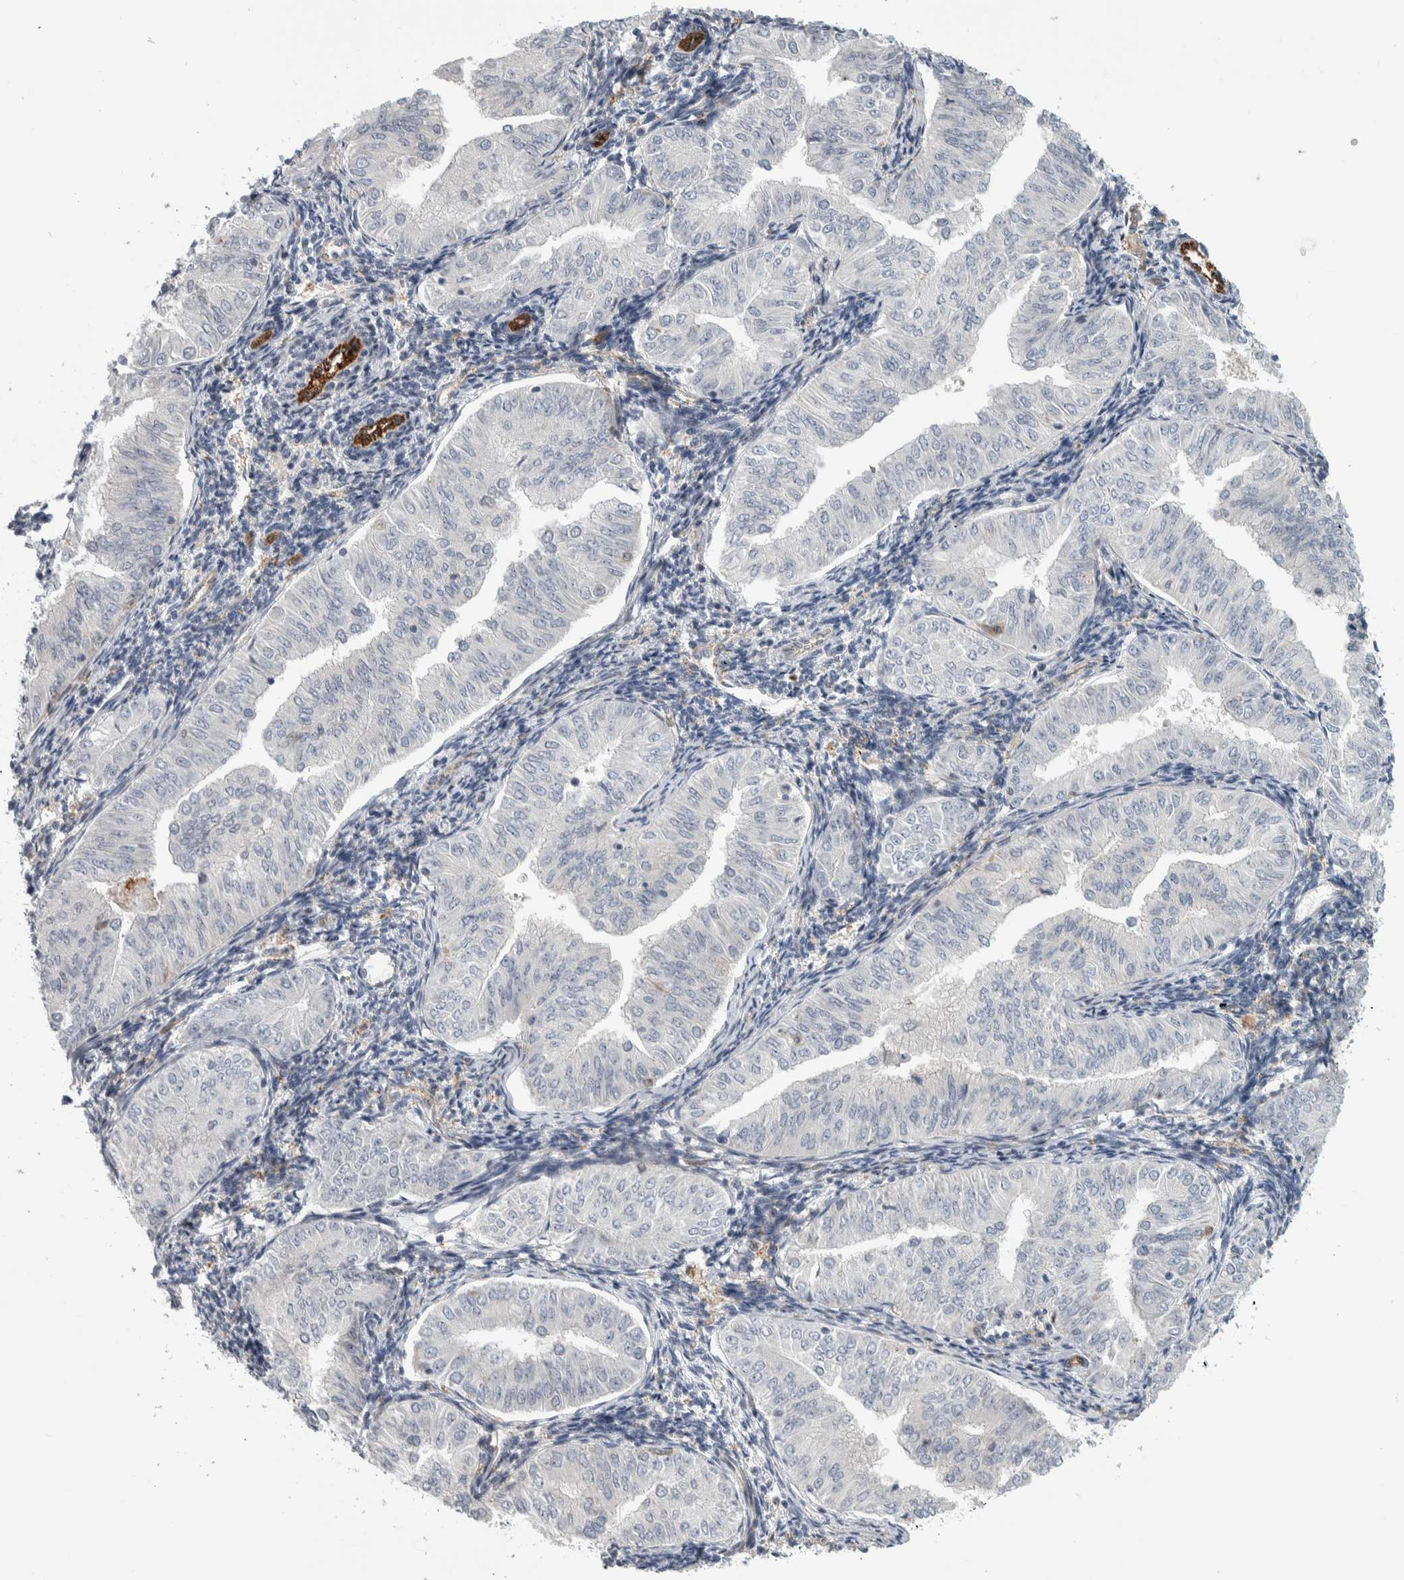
{"staining": {"intensity": "negative", "quantity": "none", "location": "none"}, "tissue": "endometrial cancer", "cell_type": "Tumor cells", "image_type": "cancer", "snomed": [{"axis": "morphology", "description": "Normal tissue, NOS"}, {"axis": "morphology", "description": "Adenocarcinoma, NOS"}, {"axis": "topography", "description": "Endometrium"}], "caption": "Protein analysis of endometrial cancer displays no significant expression in tumor cells.", "gene": "MSL1", "patient": {"sex": "female", "age": 53}}